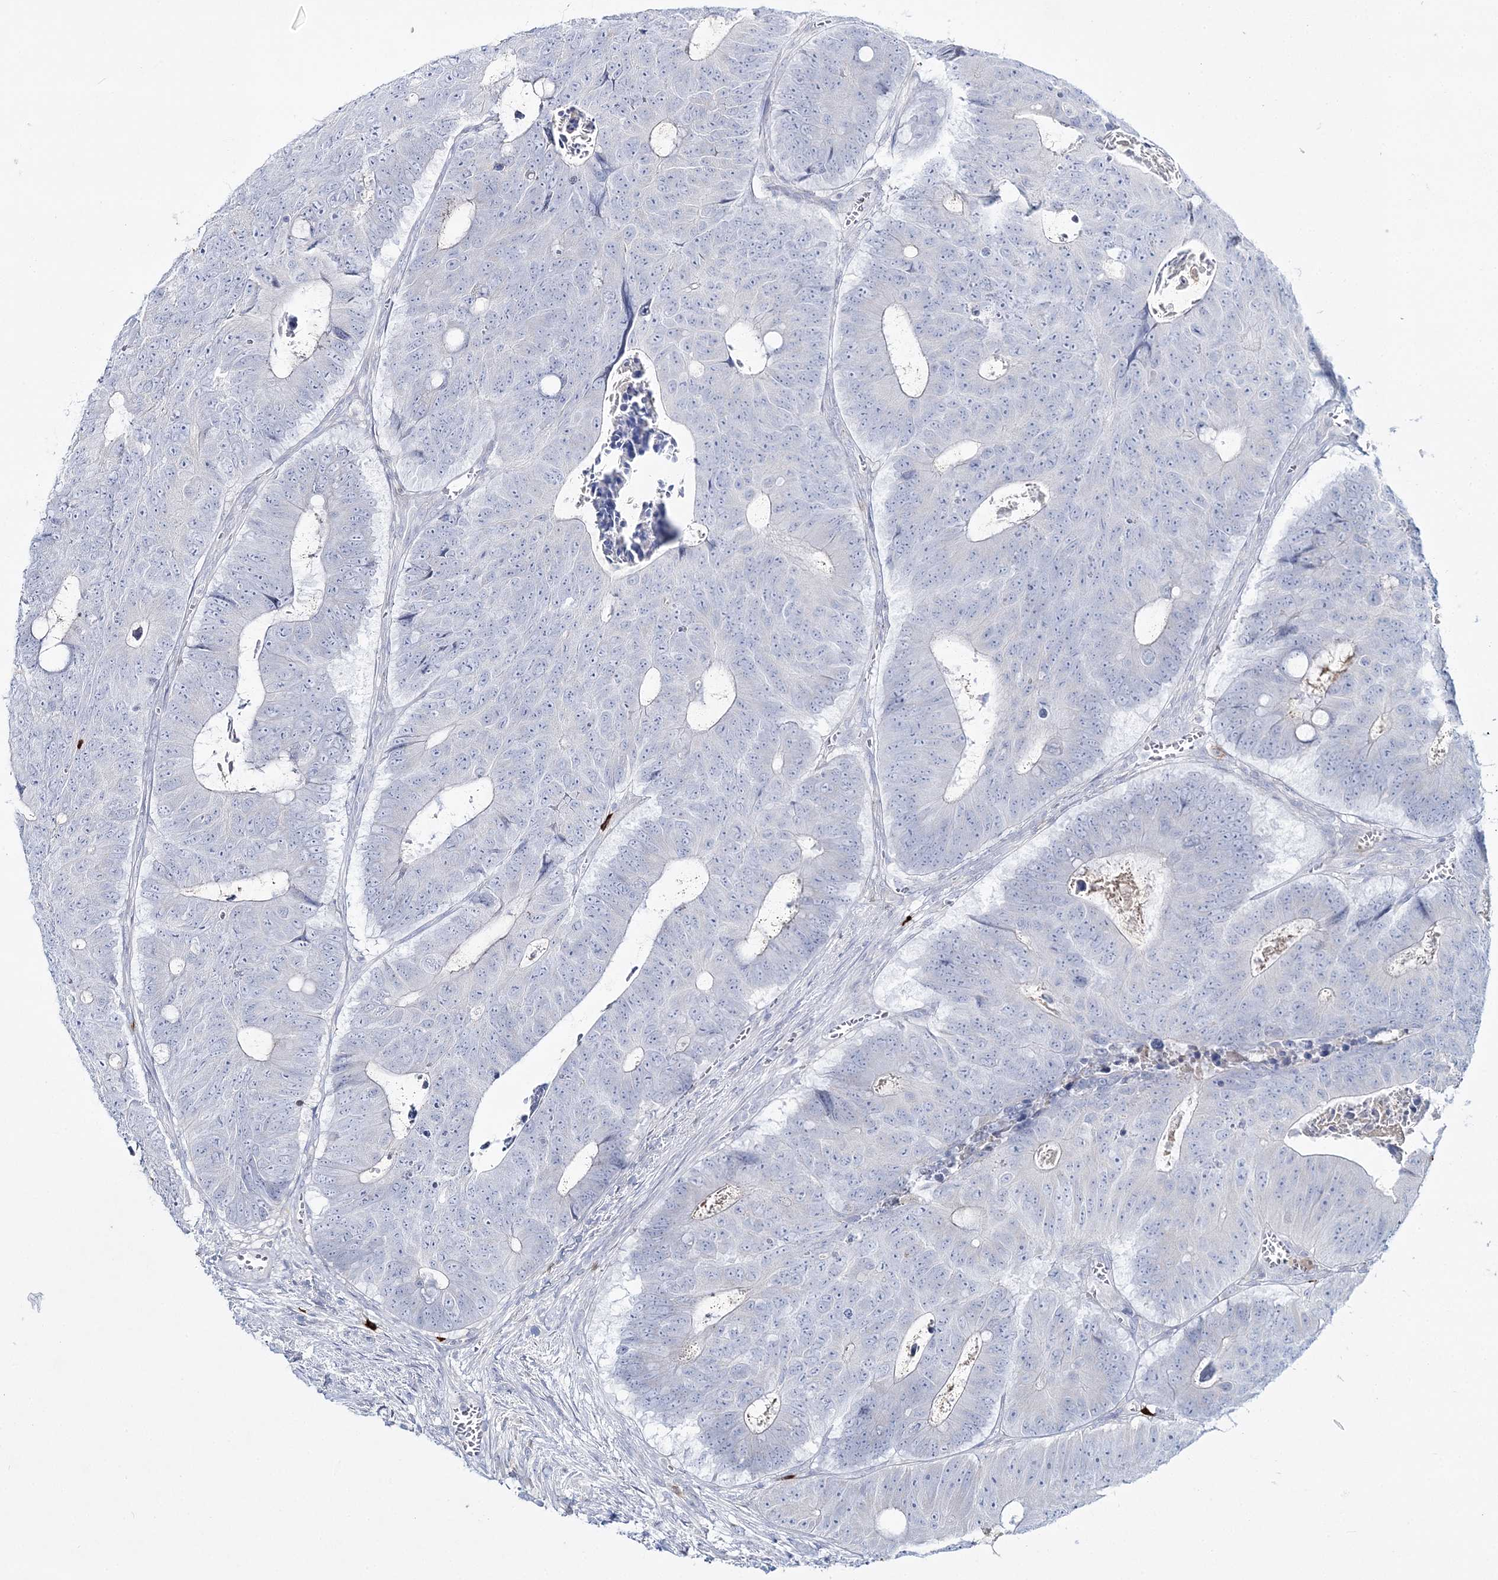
{"staining": {"intensity": "negative", "quantity": "none", "location": "none"}, "tissue": "colorectal cancer", "cell_type": "Tumor cells", "image_type": "cancer", "snomed": [{"axis": "morphology", "description": "Adenocarcinoma, NOS"}, {"axis": "topography", "description": "Colon"}], "caption": "IHC of colorectal adenocarcinoma shows no positivity in tumor cells.", "gene": "WDSUB1", "patient": {"sex": "male", "age": 87}}